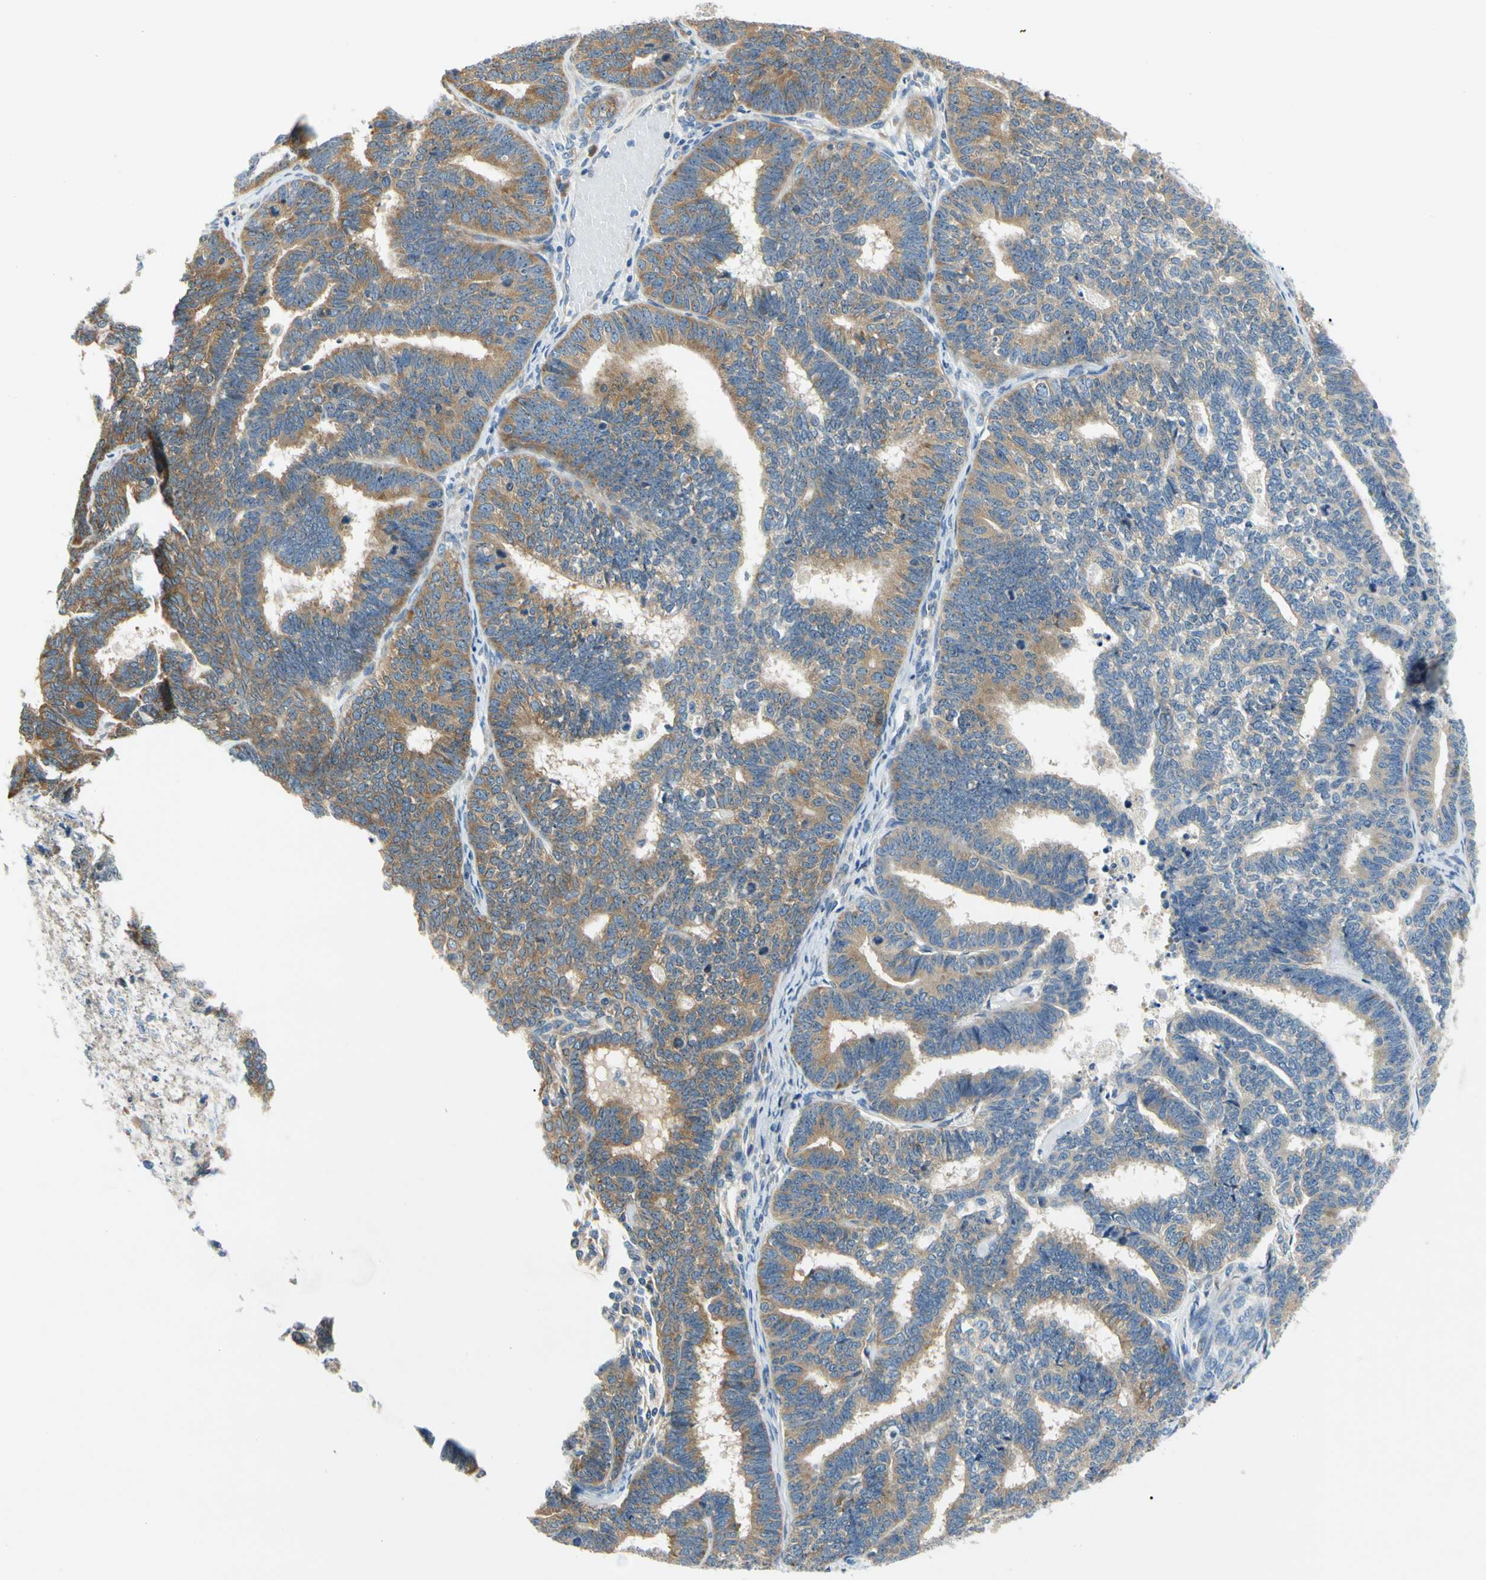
{"staining": {"intensity": "moderate", "quantity": "25%-75%", "location": "cytoplasmic/membranous"}, "tissue": "endometrial cancer", "cell_type": "Tumor cells", "image_type": "cancer", "snomed": [{"axis": "morphology", "description": "Adenocarcinoma, NOS"}, {"axis": "topography", "description": "Endometrium"}], "caption": "Tumor cells exhibit moderate cytoplasmic/membranous staining in approximately 25%-75% of cells in endometrial cancer.", "gene": "LRRC47", "patient": {"sex": "female", "age": 70}}